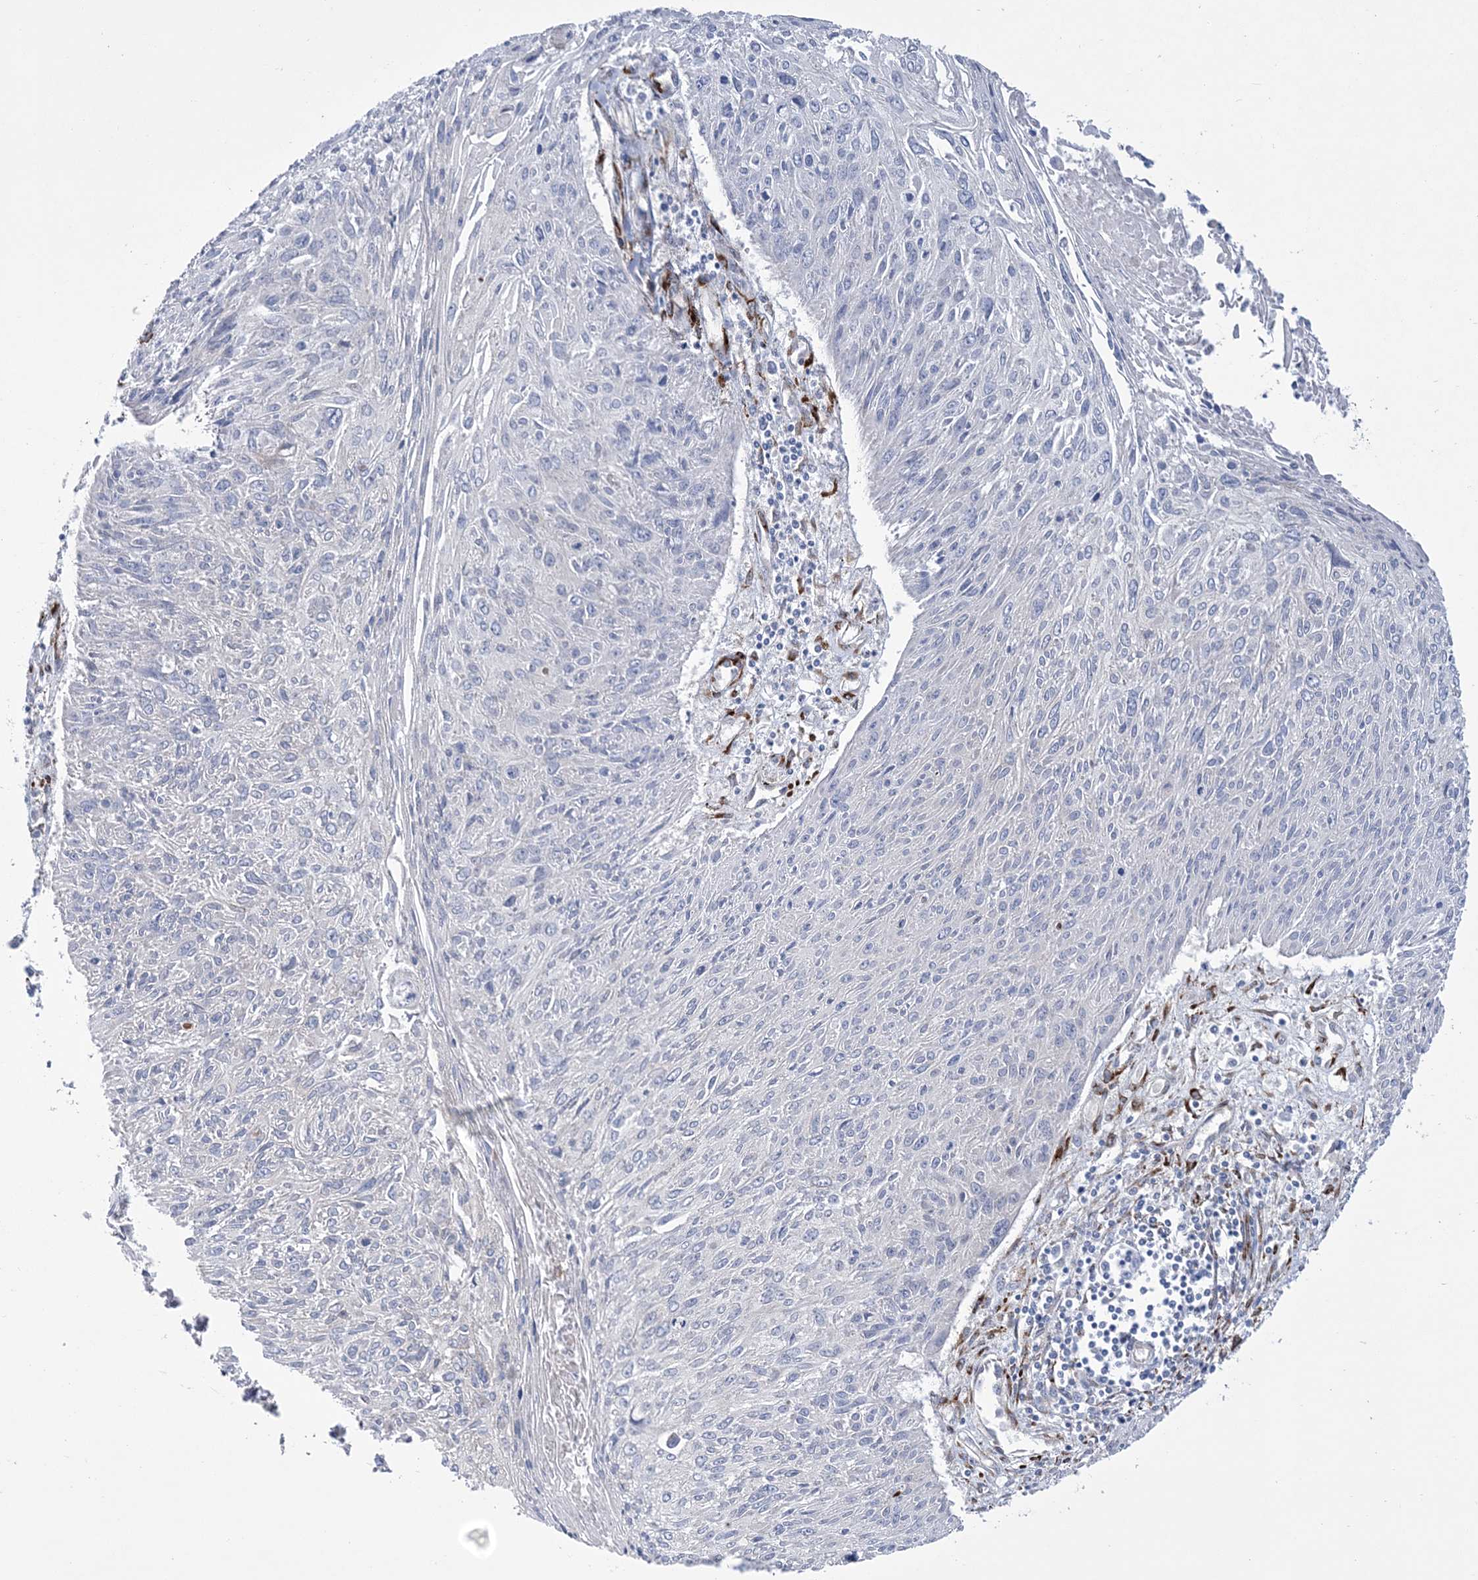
{"staining": {"intensity": "negative", "quantity": "none", "location": "none"}, "tissue": "cervical cancer", "cell_type": "Tumor cells", "image_type": "cancer", "snomed": [{"axis": "morphology", "description": "Squamous cell carcinoma, NOS"}, {"axis": "topography", "description": "Cervix"}], "caption": "High power microscopy photomicrograph of an immunohistochemistry histopathology image of cervical cancer (squamous cell carcinoma), revealing no significant expression in tumor cells.", "gene": "RAB11FIP5", "patient": {"sex": "female", "age": 51}}